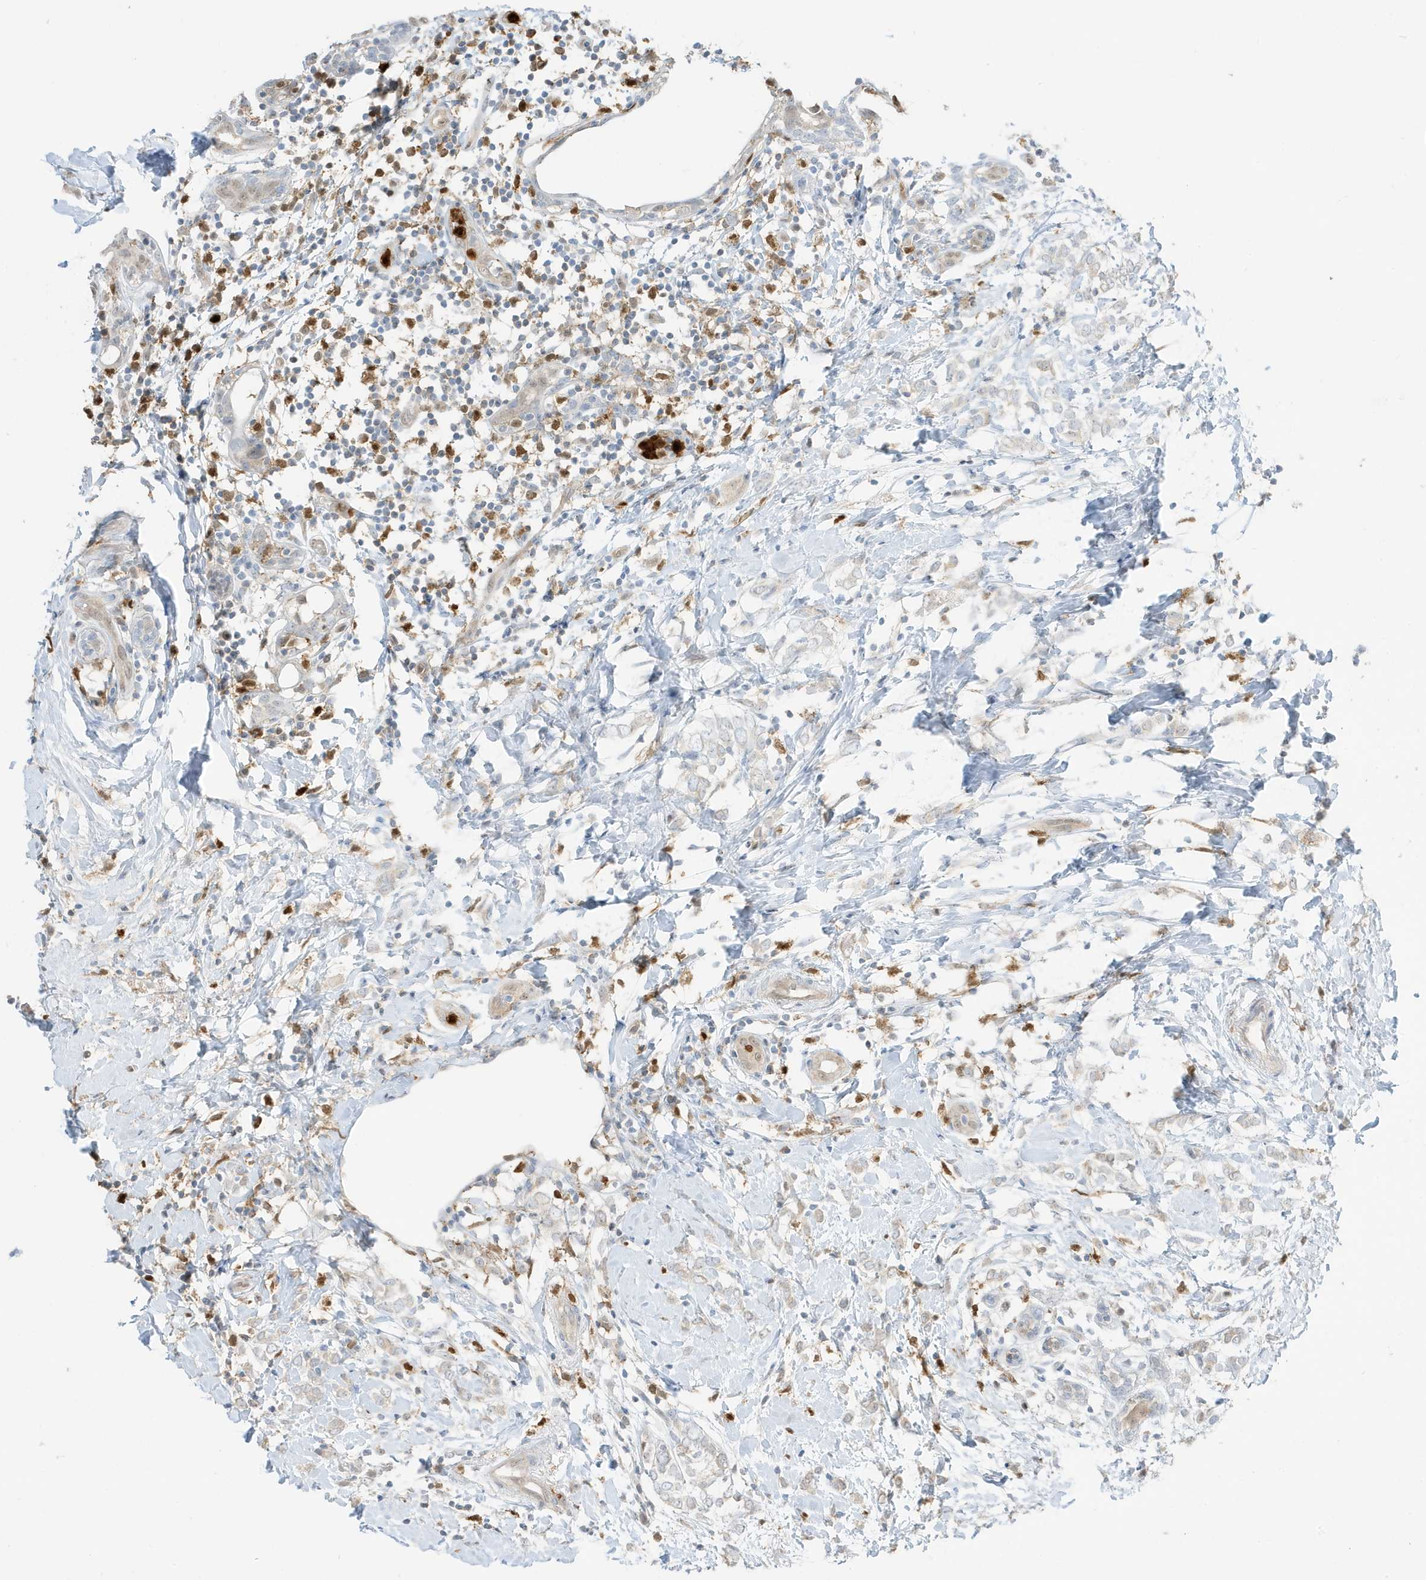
{"staining": {"intensity": "negative", "quantity": "none", "location": "none"}, "tissue": "breast cancer", "cell_type": "Tumor cells", "image_type": "cancer", "snomed": [{"axis": "morphology", "description": "Normal tissue, NOS"}, {"axis": "morphology", "description": "Lobular carcinoma"}, {"axis": "topography", "description": "Breast"}], "caption": "Immunohistochemistry histopathology image of neoplastic tissue: human breast lobular carcinoma stained with DAB (3,3'-diaminobenzidine) exhibits no significant protein expression in tumor cells.", "gene": "GCA", "patient": {"sex": "female", "age": 47}}